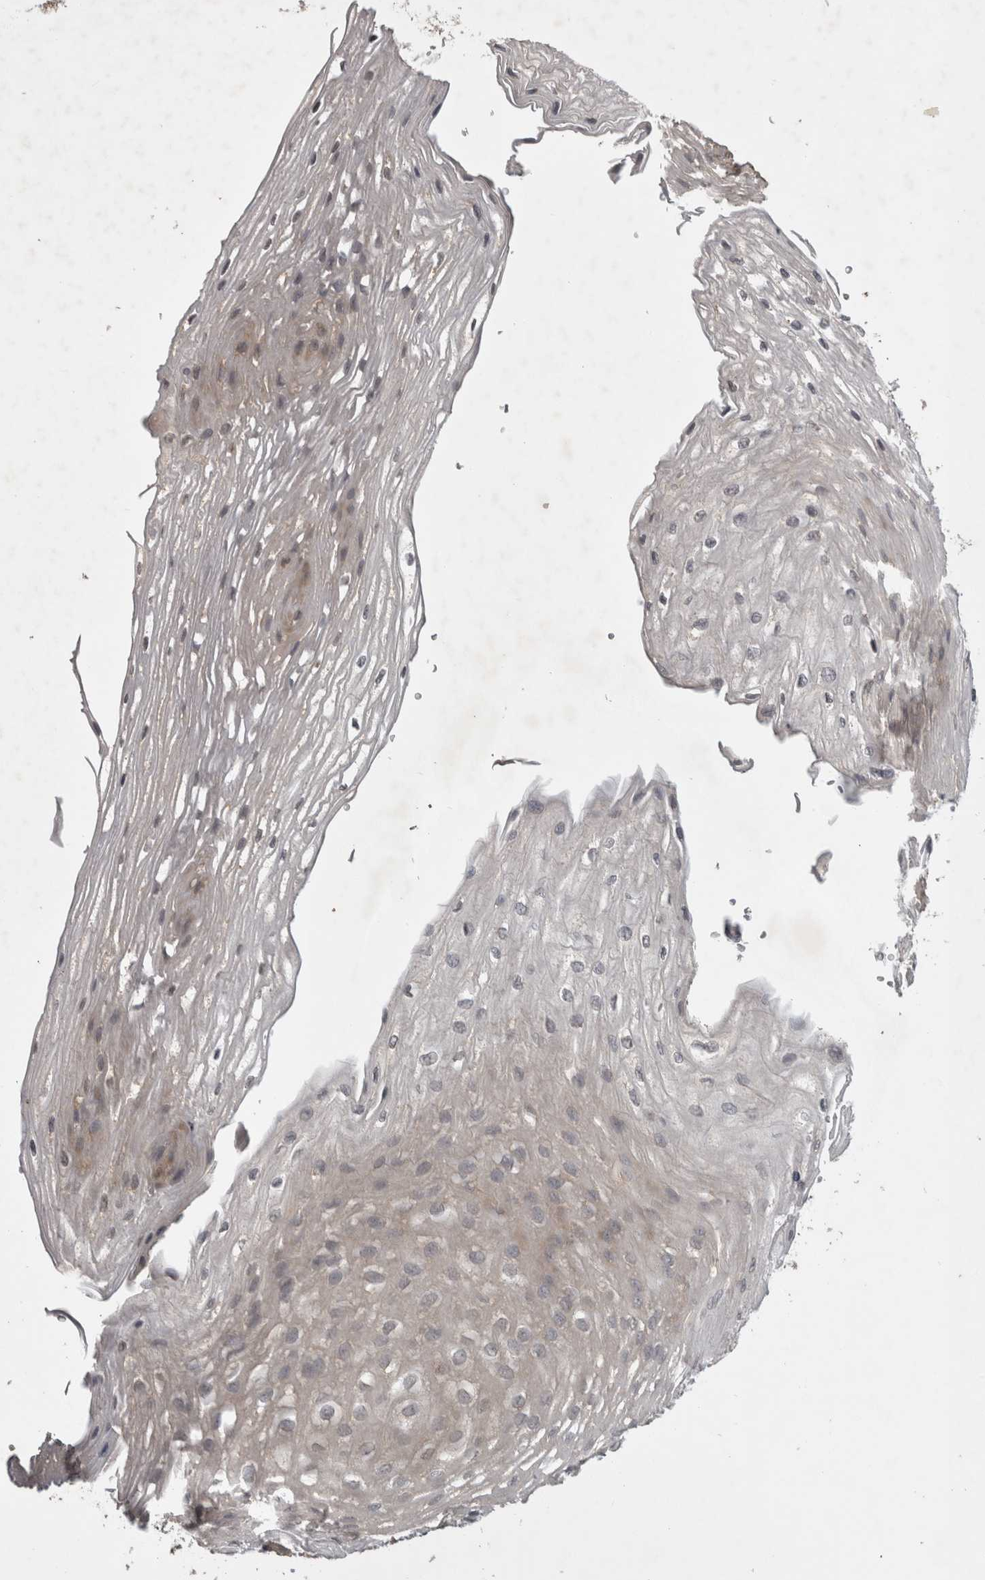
{"staining": {"intensity": "weak", "quantity": "25%-75%", "location": "cytoplasmic/membranous"}, "tissue": "esophagus", "cell_type": "Squamous epithelial cells", "image_type": "normal", "snomed": [{"axis": "morphology", "description": "Normal tissue, NOS"}, {"axis": "topography", "description": "Esophagus"}], "caption": "Esophagus stained with immunohistochemistry exhibits weak cytoplasmic/membranous expression in about 25%-75% of squamous epithelial cells.", "gene": "ZNF114", "patient": {"sex": "female", "age": 66}}